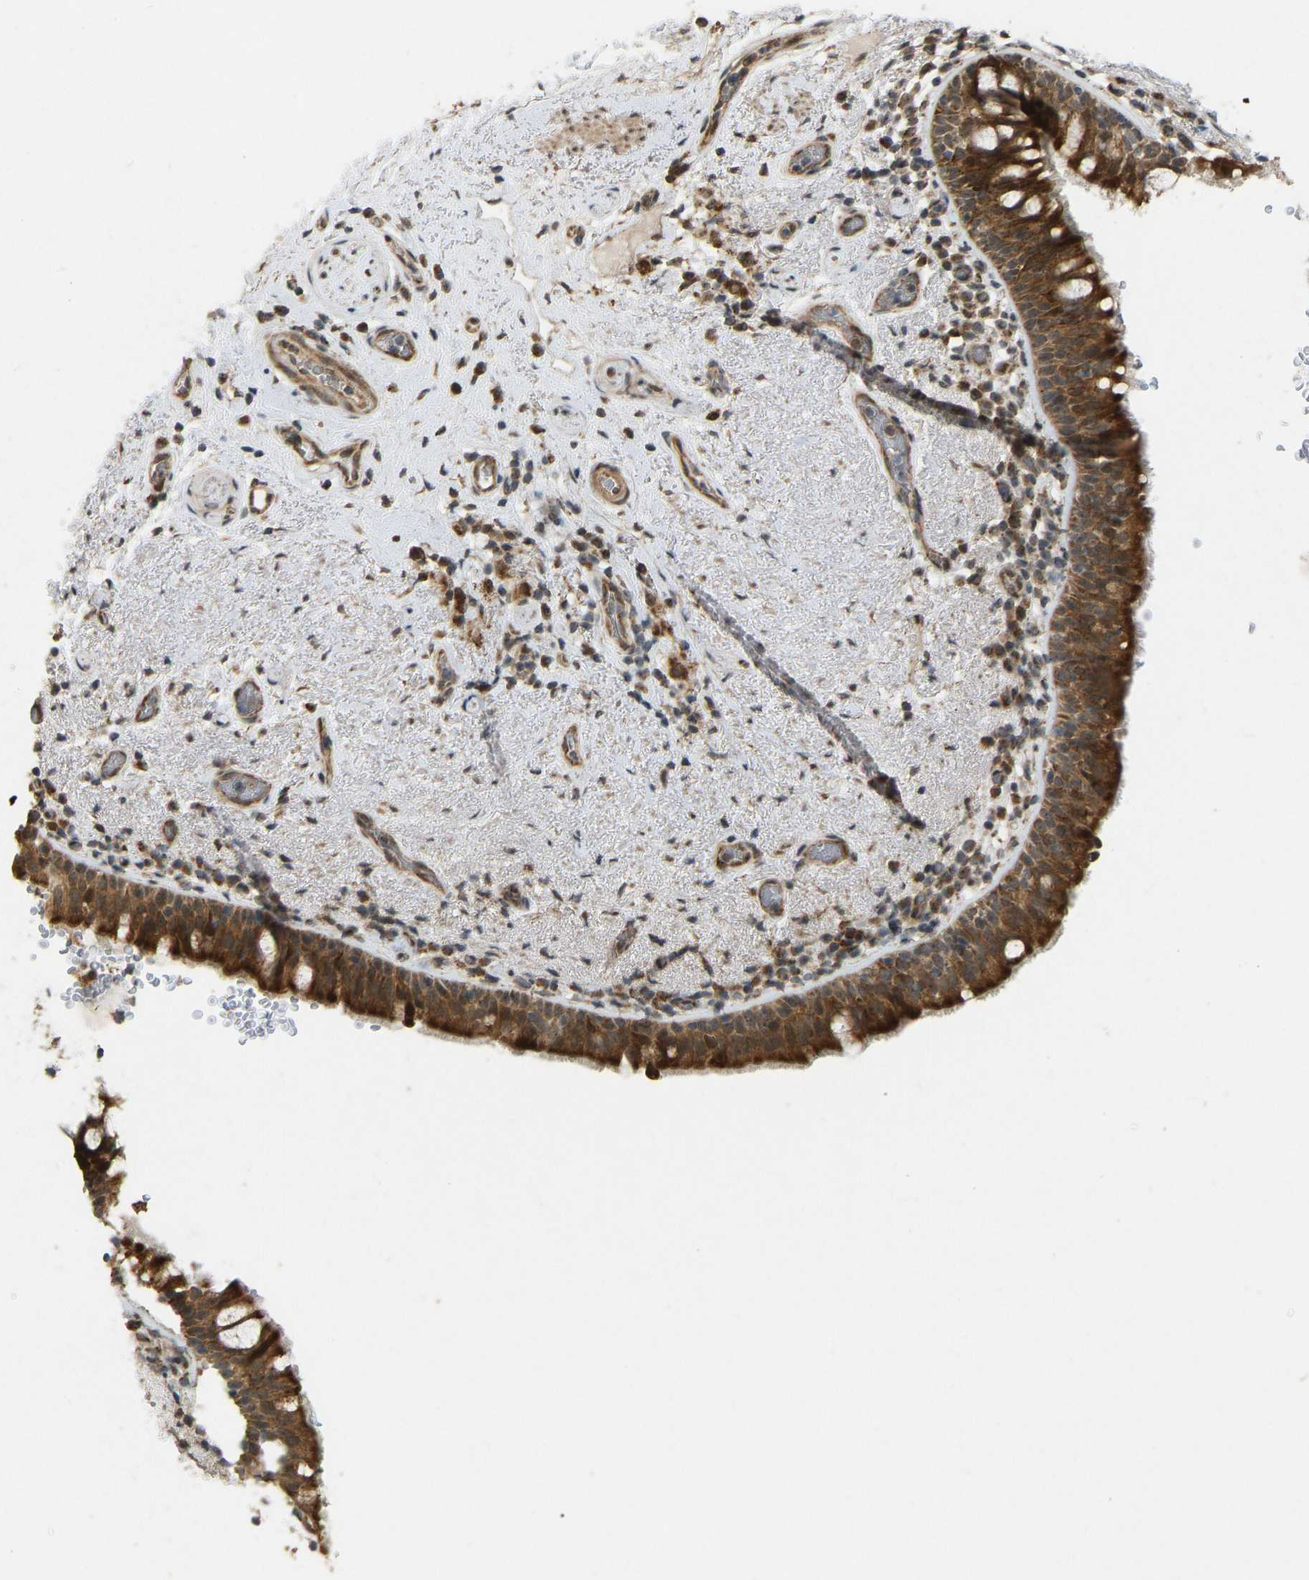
{"staining": {"intensity": "strong", "quantity": ">75%", "location": "cytoplasmic/membranous"}, "tissue": "bronchus", "cell_type": "Respiratory epithelial cells", "image_type": "normal", "snomed": [{"axis": "morphology", "description": "Normal tissue, NOS"}, {"axis": "morphology", "description": "Inflammation, NOS"}, {"axis": "topography", "description": "Cartilage tissue"}, {"axis": "topography", "description": "Bronchus"}], "caption": "Protein expression analysis of benign bronchus reveals strong cytoplasmic/membranous staining in about >75% of respiratory epithelial cells.", "gene": "ACADS", "patient": {"sex": "male", "age": 77}}